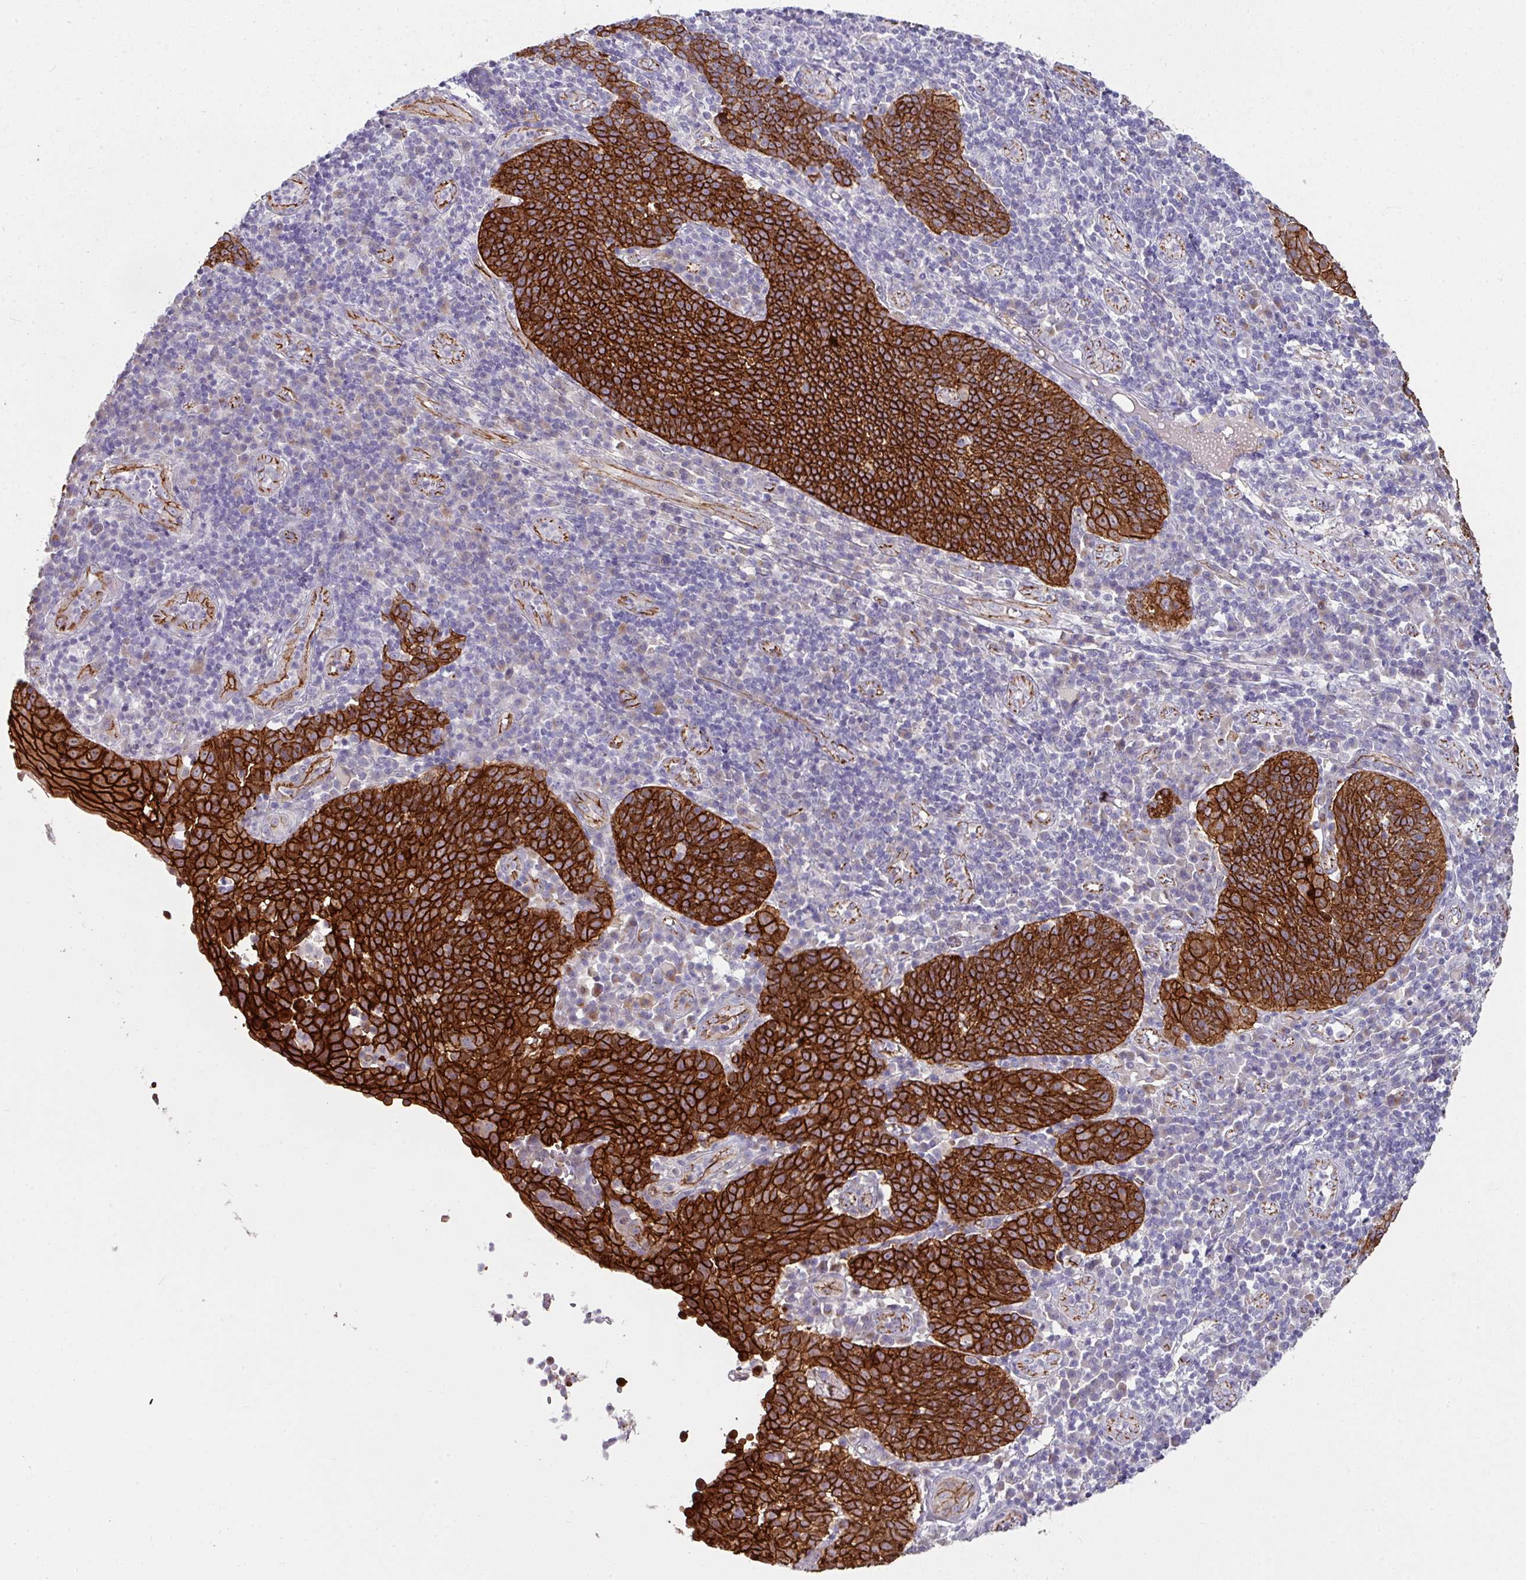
{"staining": {"intensity": "strong", "quantity": ">75%", "location": "cytoplasmic/membranous"}, "tissue": "cervical cancer", "cell_type": "Tumor cells", "image_type": "cancer", "snomed": [{"axis": "morphology", "description": "Squamous cell carcinoma, NOS"}, {"axis": "topography", "description": "Cervix"}], "caption": "Human cervical squamous cell carcinoma stained with a protein marker demonstrates strong staining in tumor cells.", "gene": "JUP", "patient": {"sex": "female", "age": 34}}